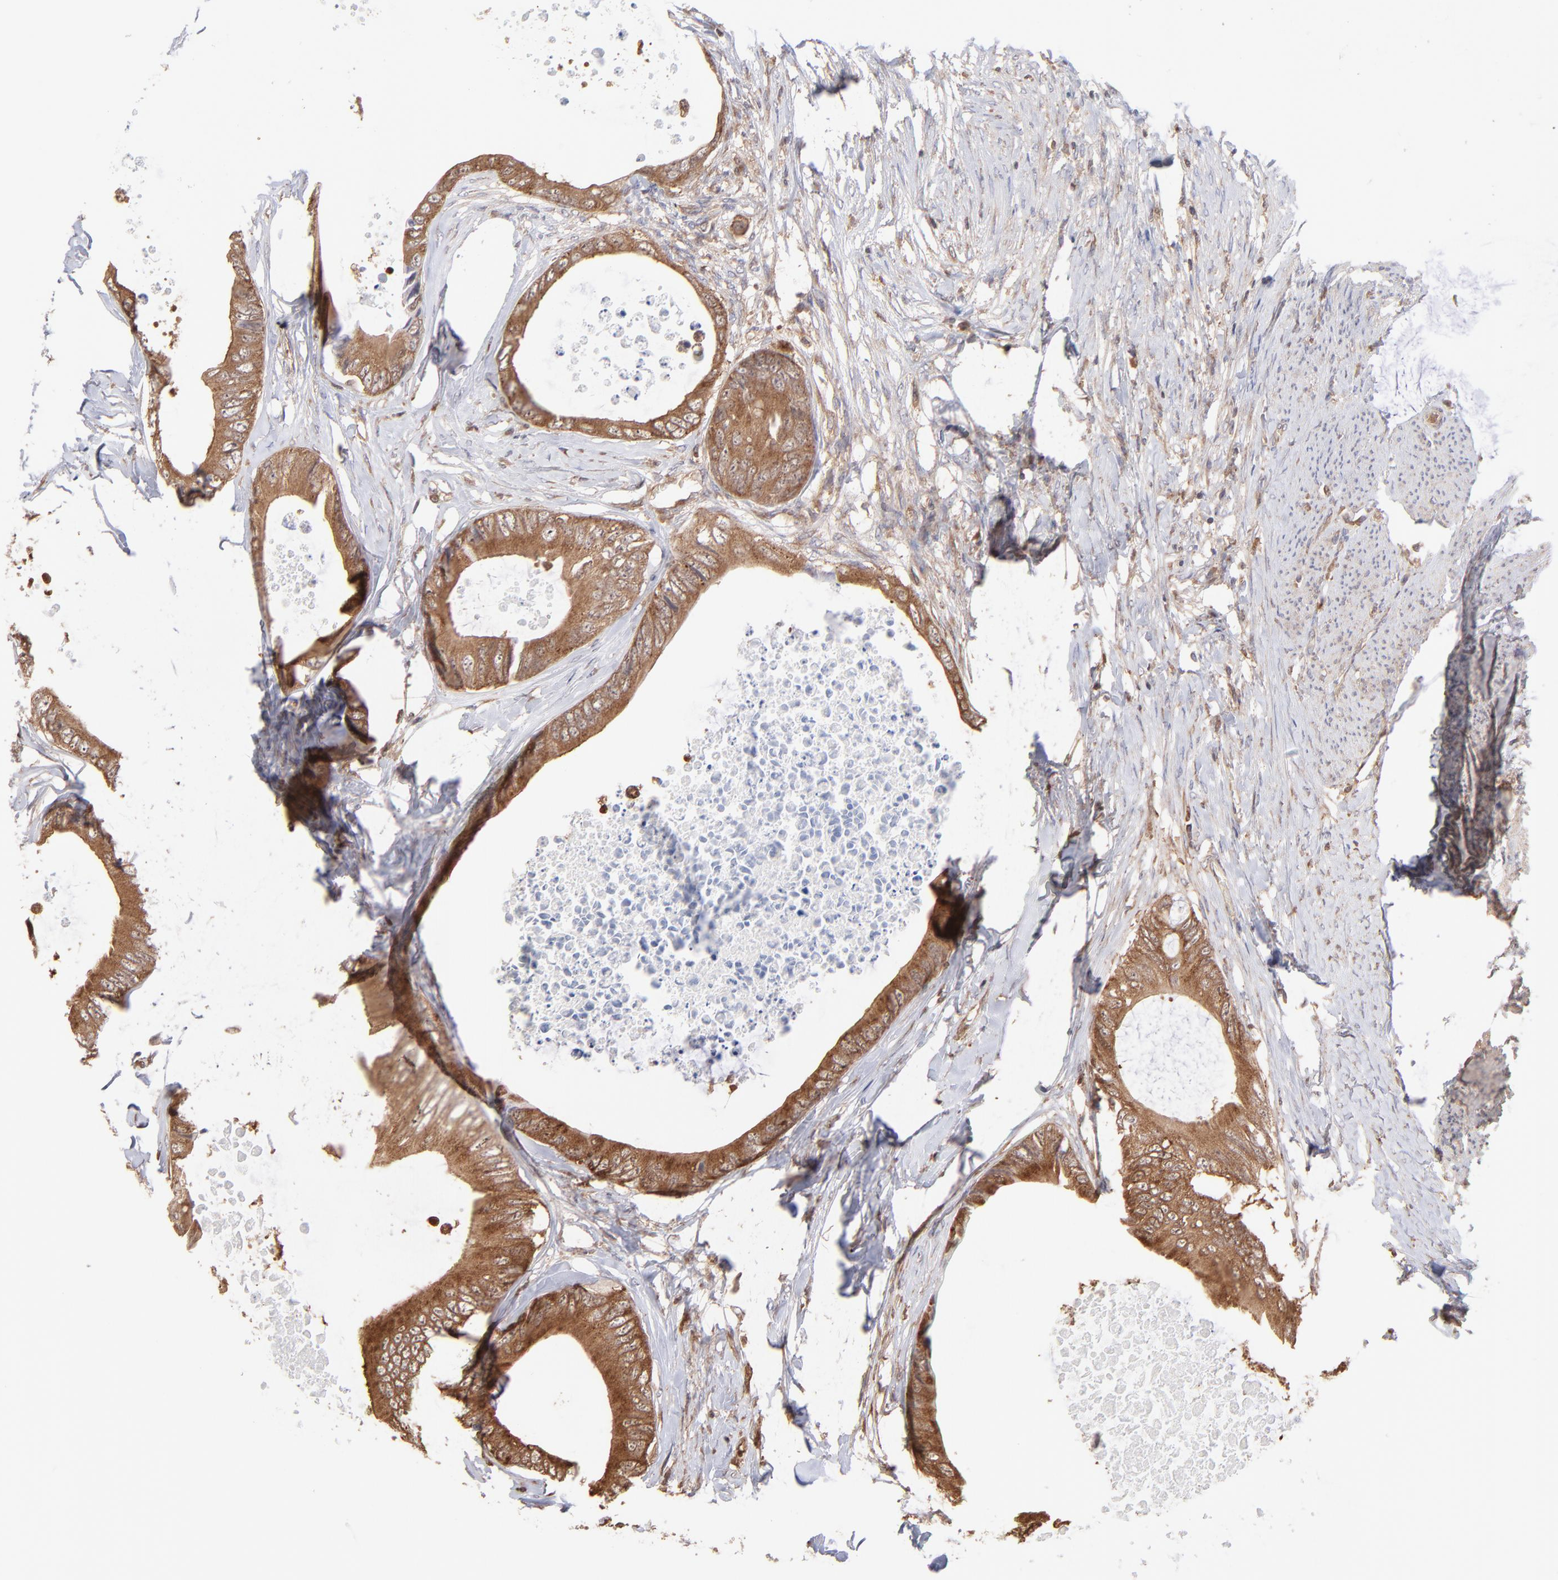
{"staining": {"intensity": "moderate", "quantity": ">75%", "location": "cytoplasmic/membranous"}, "tissue": "colorectal cancer", "cell_type": "Tumor cells", "image_type": "cancer", "snomed": [{"axis": "morphology", "description": "Normal tissue, NOS"}, {"axis": "morphology", "description": "Adenocarcinoma, NOS"}, {"axis": "topography", "description": "Rectum"}, {"axis": "topography", "description": "Peripheral nerve tissue"}], "caption": "A micrograph of human colorectal cancer (adenocarcinoma) stained for a protein exhibits moderate cytoplasmic/membranous brown staining in tumor cells. Nuclei are stained in blue.", "gene": "MAPRE1", "patient": {"sex": "female", "age": 77}}